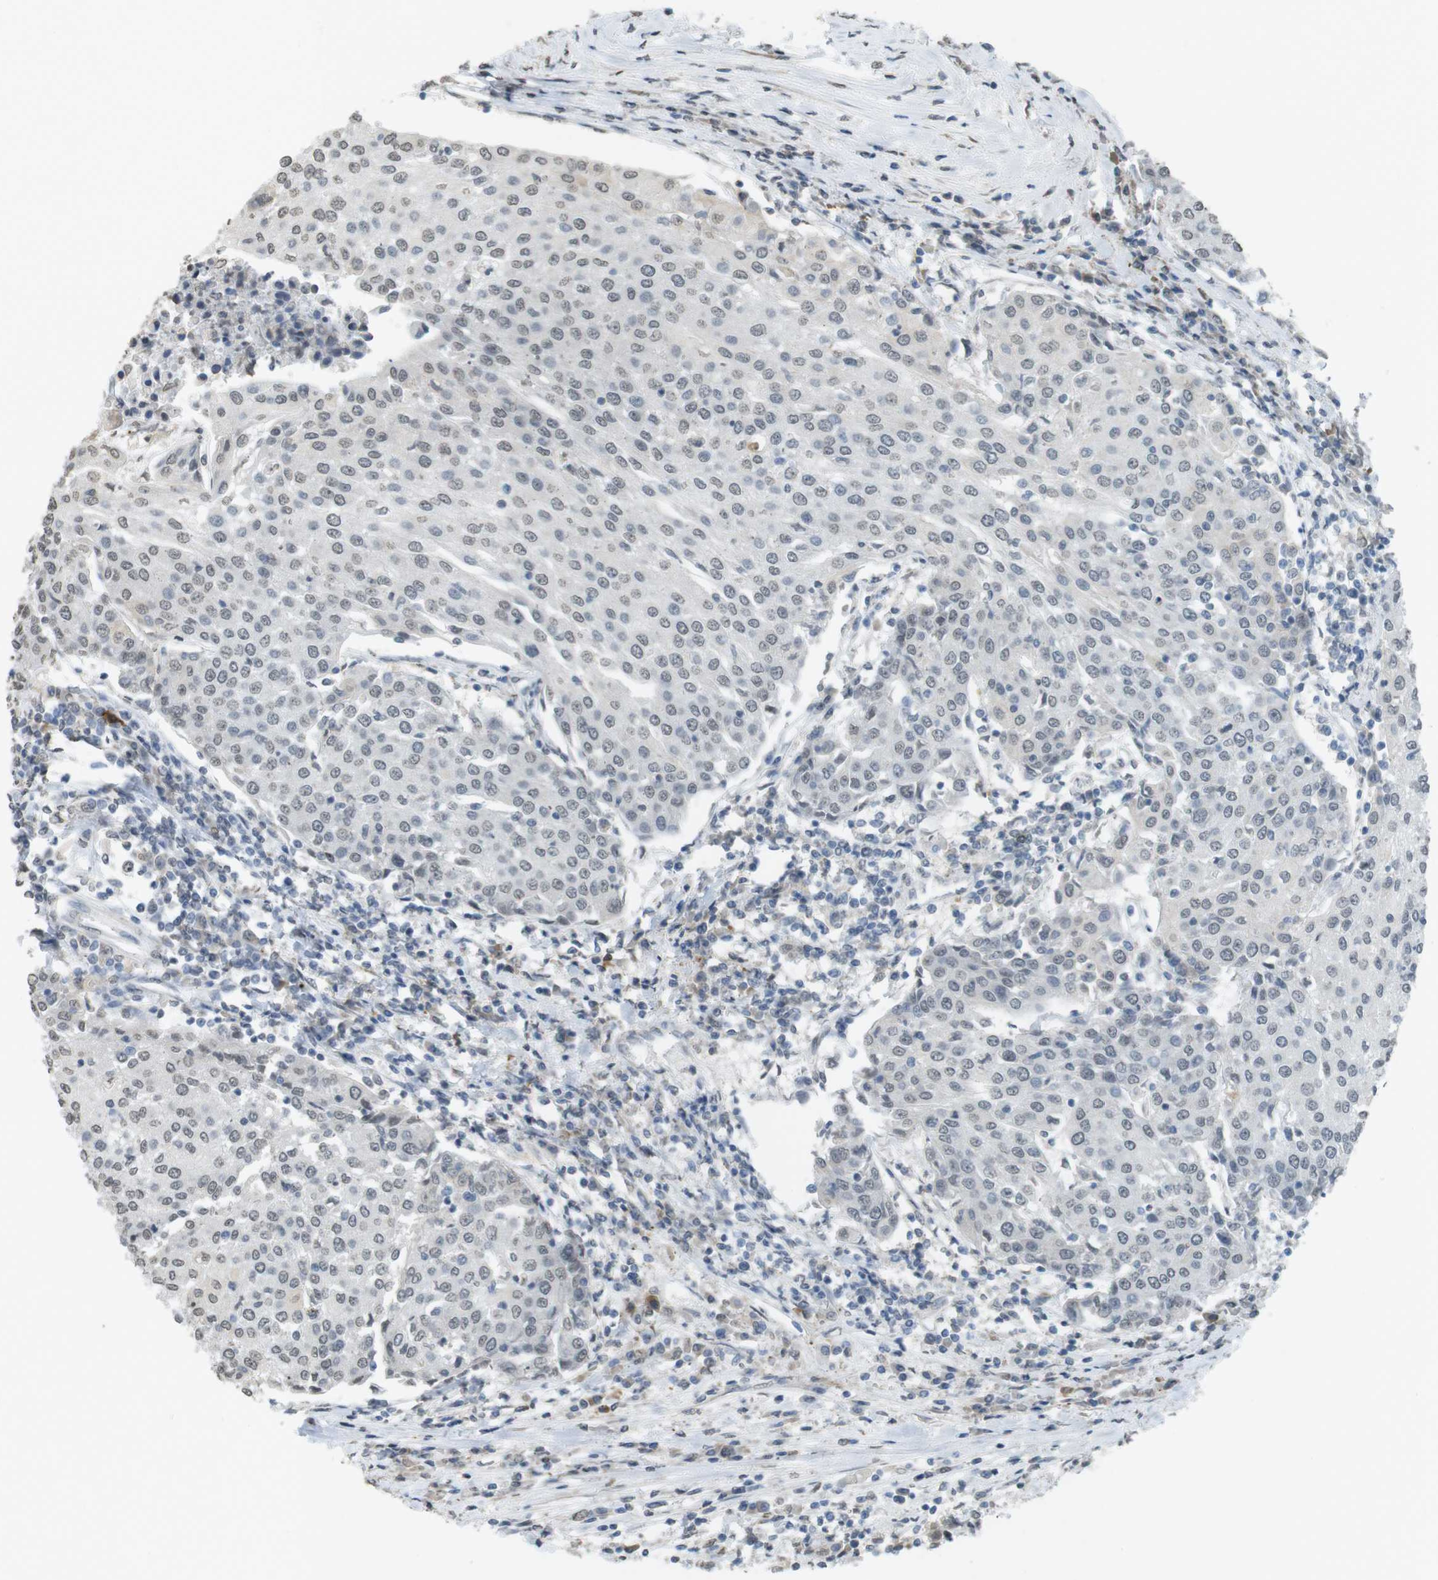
{"staining": {"intensity": "weak", "quantity": "<25%", "location": "nuclear"}, "tissue": "urothelial cancer", "cell_type": "Tumor cells", "image_type": "cancer", "snomed": [{"axis": "morphology", "description": "Urothelial carcinoma, High grade"}, {"axis": "topography", "description": "Urinary bladder"}], "caption": "Tumor cells show no significant protein expression in urothelial carcinoma (high-grade).", "gene": "FZD10", "patient": {"sex": "female", "age": 85}}